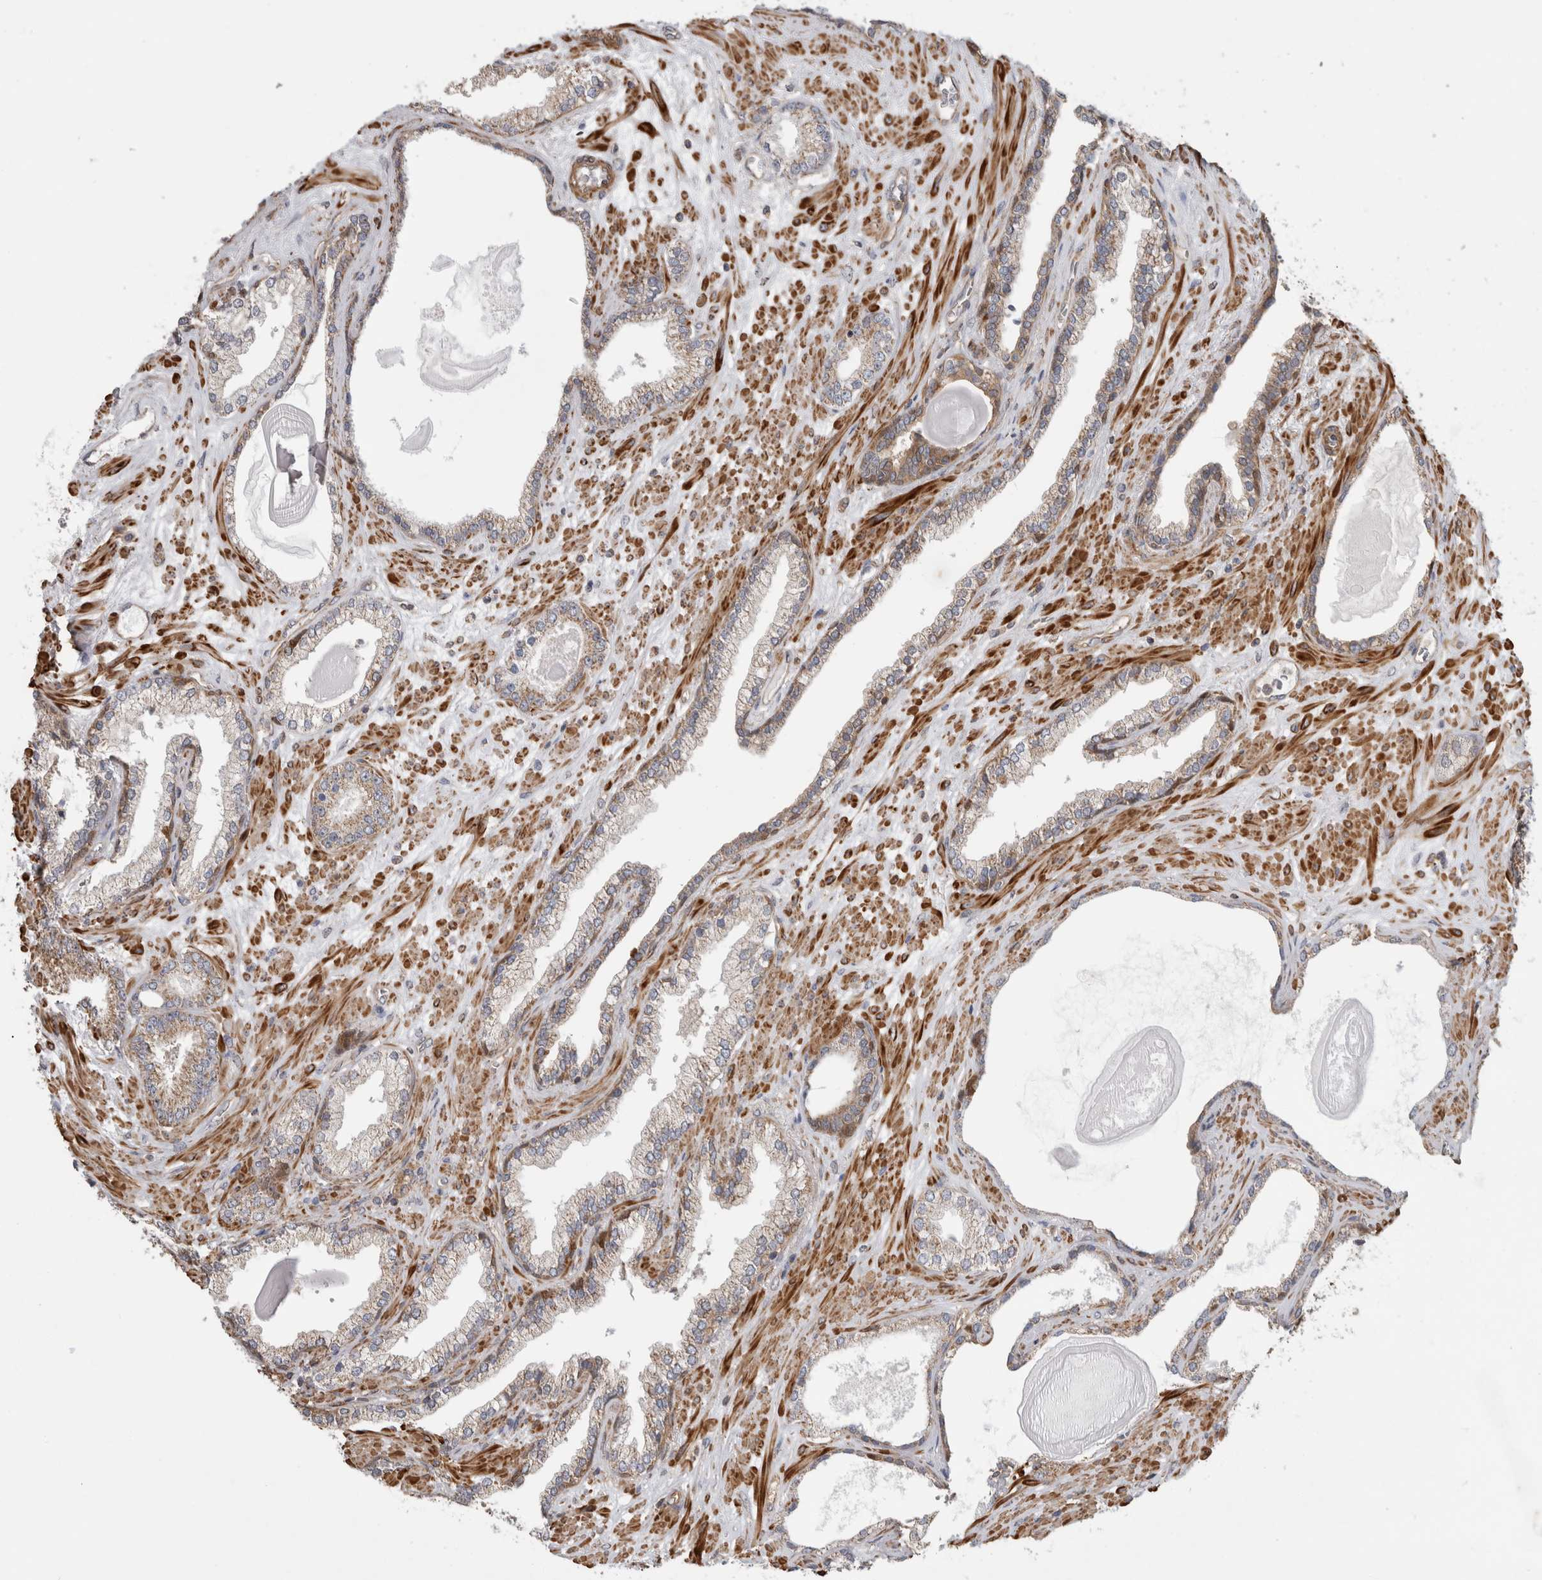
{"staining": {"intensity": "weak", "quantity": ">75%", "location": "cytoplasmic/membranous"}, "tissue": "prostate cancer", "cell_type": "Tumor cells", "image_type": "cancer", "snomed": [{"axis": "morphology", "description": "Adenocarcinoma, Low grade"}, {"axis": "topography", "description": "Prostate"}], "caption": "Immunohistochemical staining of prostate cancer reveals low levels of weak cytoplasmic/membranous protein expression in about >75% of tumor cells.", "gene": "SFXN2", "patient": {"sex": "male", "age": 70}}